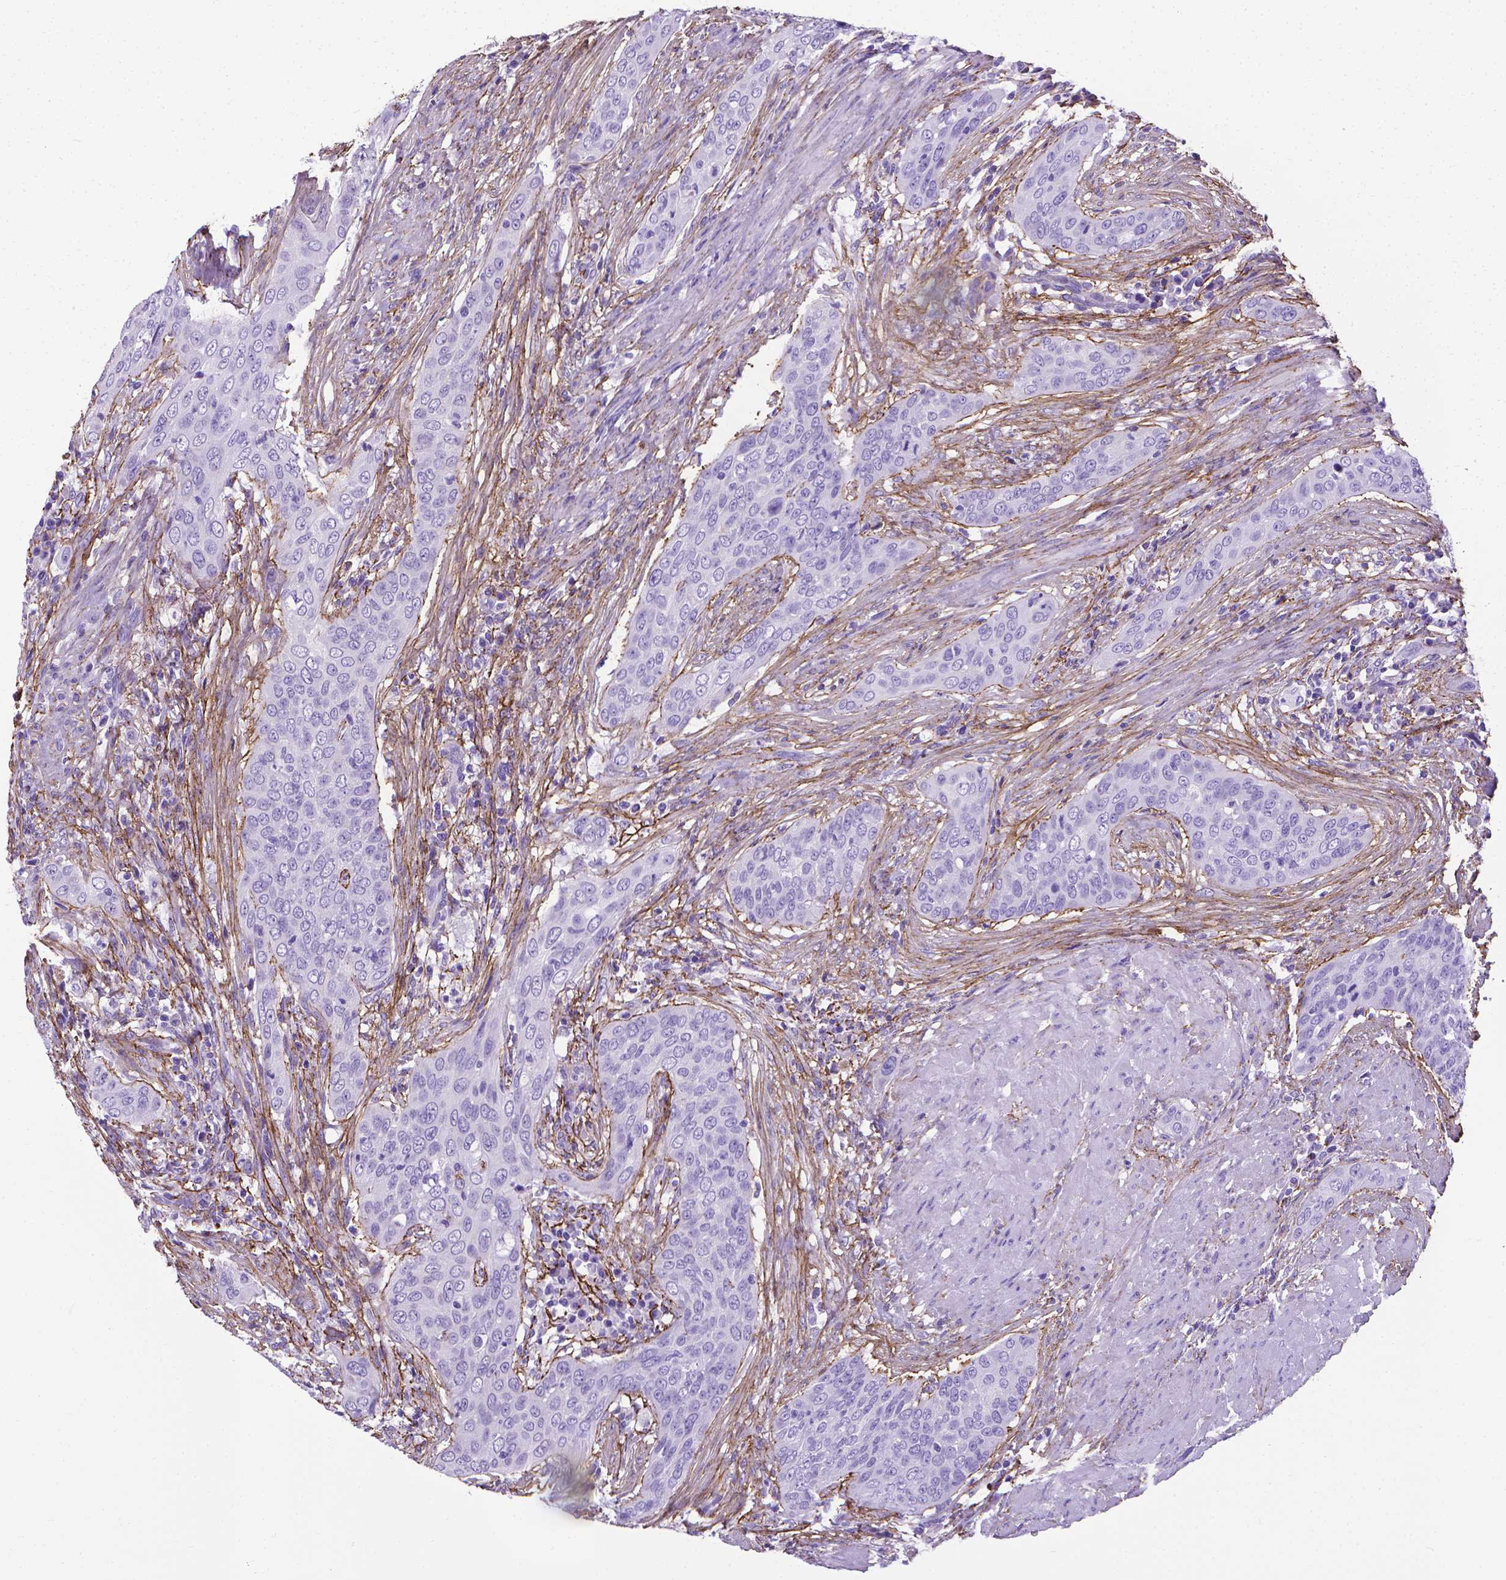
{"staining": {"intensity": "negative", "quantity": "none", "location": "none"}, "tissue": "urothelial cancer", "cell_type": "Tumor cells", "image_type": "cancer", "snomed": [{"axis": "morphology", "description": "Urothelial carcinoma, High grade"}, {"axis": "topography", "description": "Urinary bladder"}], "caption": "Tumor cells show no significant positivity in urothelial carcinoma (high-grade).", "gene": "MFAP2", "patient": {"sex": "male", "age": 82}}